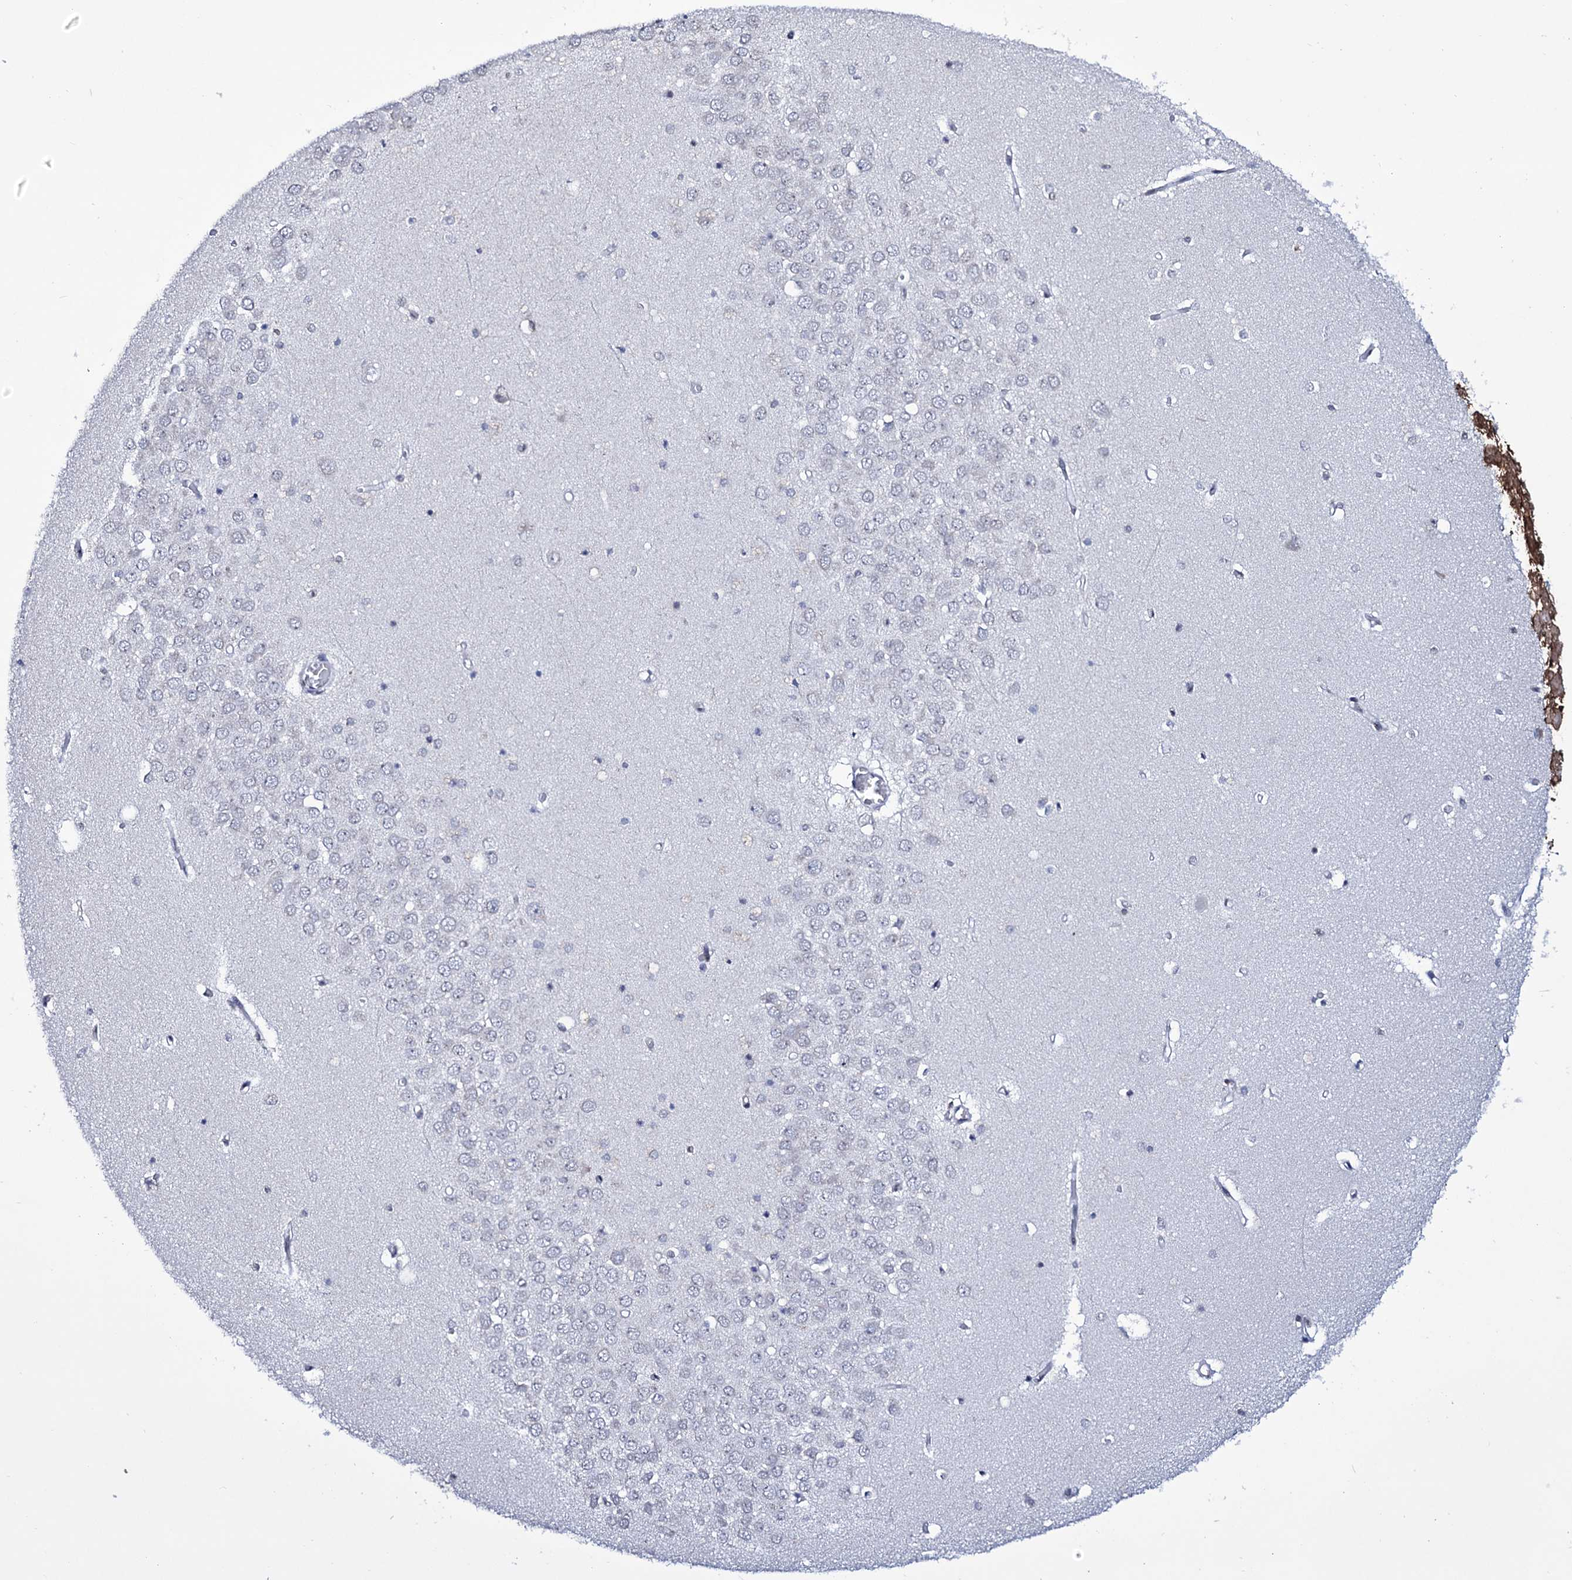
{"staining": {"intensity": "negative", "quantity": "none", "location": "none"}, "tissue": "hippocampus", "cell_type": "Glial cells", "image_type": "normal", "snomed": [{"axis": "morphology", "description": "Normal tissue, NOS"}, {"axis": "topography", "description": "Hippocampus"}], "caption": "This is an IHC photomicrograph of normal human hippocampus. There is no expression in glial cells.", "gene": "ZC3H12C", "patient": {"sex": "male", "age": 70}}